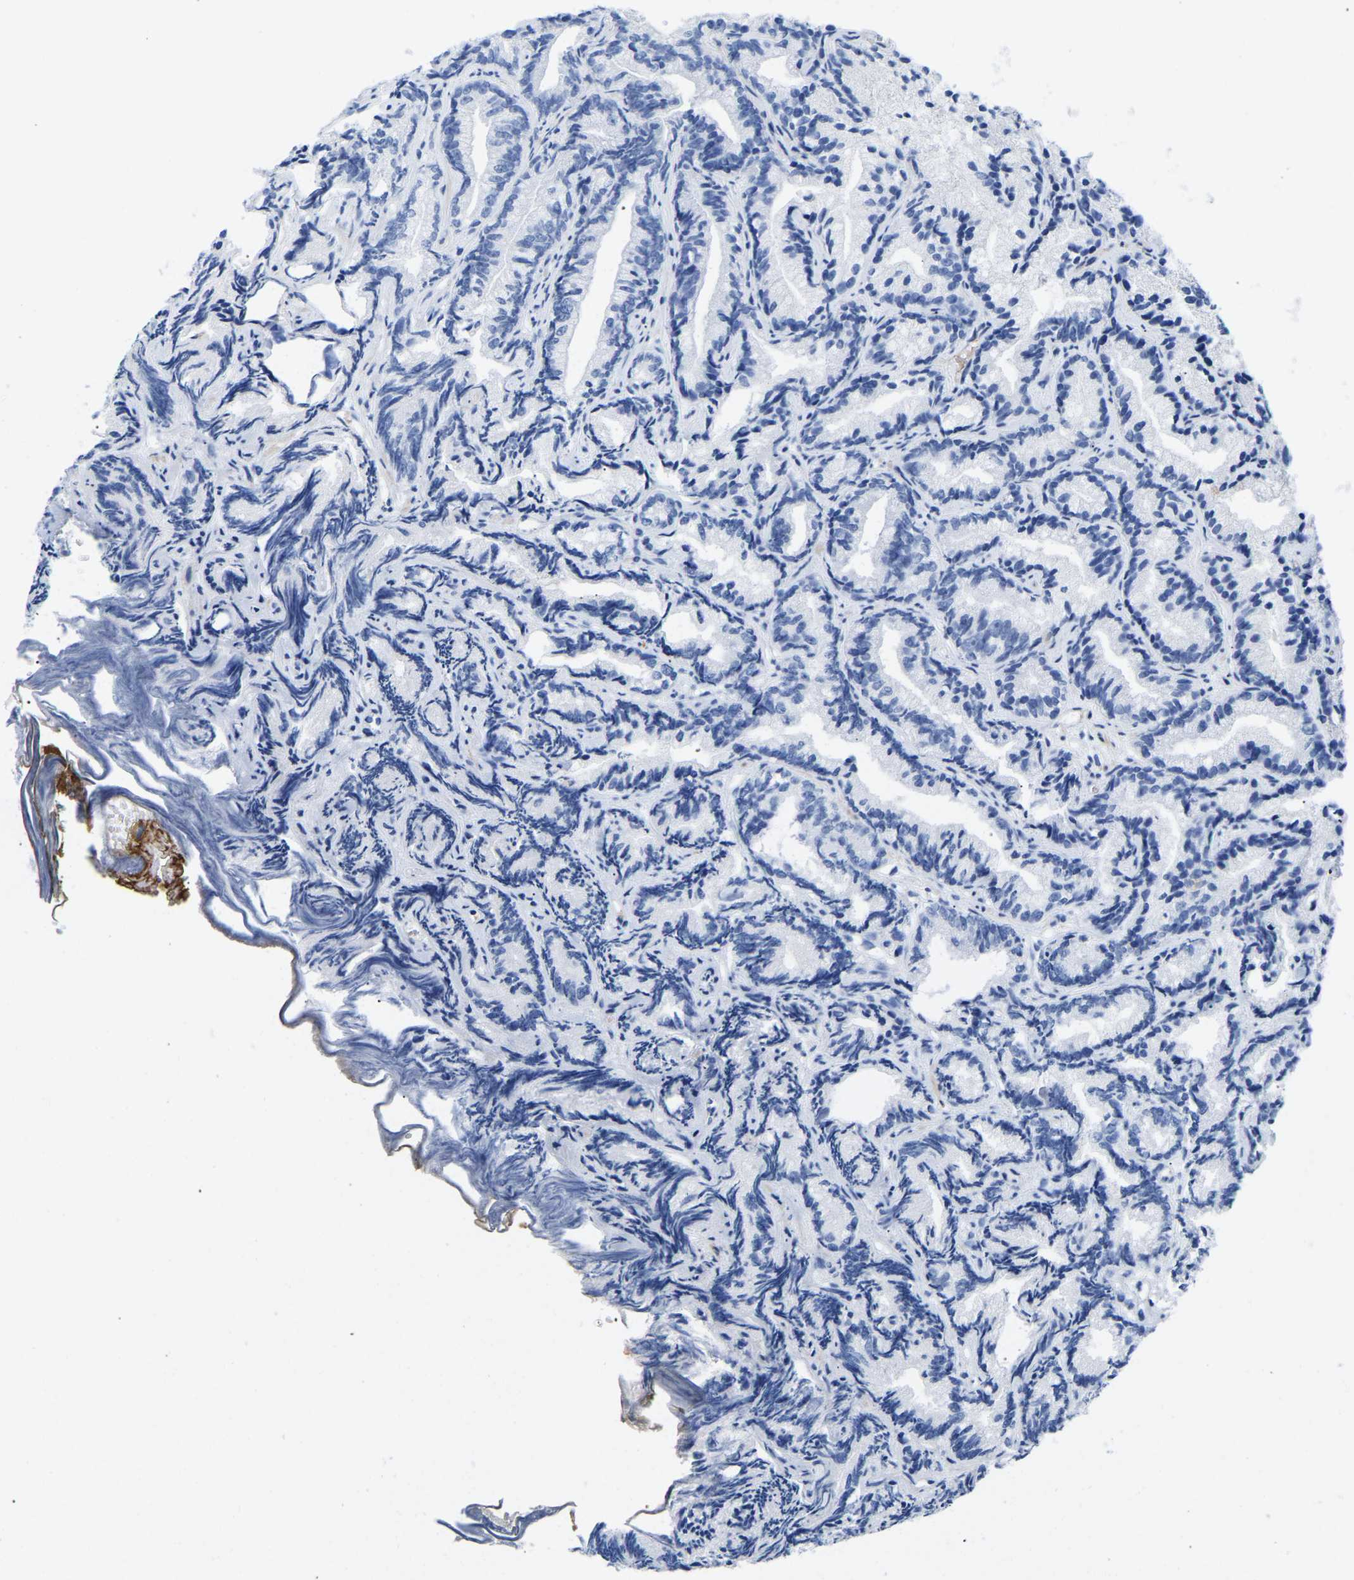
{"staining": {"intensity": "negative", "quantity": "none", "location": "none"}, "tissue": "prostate cancer", "cell_type": "Tumor cells", "image_type": "cancer", "snomed": [{"axis": "morphology", "description": "Adenocarcinoma, Low grade"}, {"axis": "topography", "description": "Prostate"}], "caption": "Protein analysis of prostate cancer displays no significant expression in tumor cells.", "gene": "UPK3A", "patient": {"sex": "male", "age": 89}}